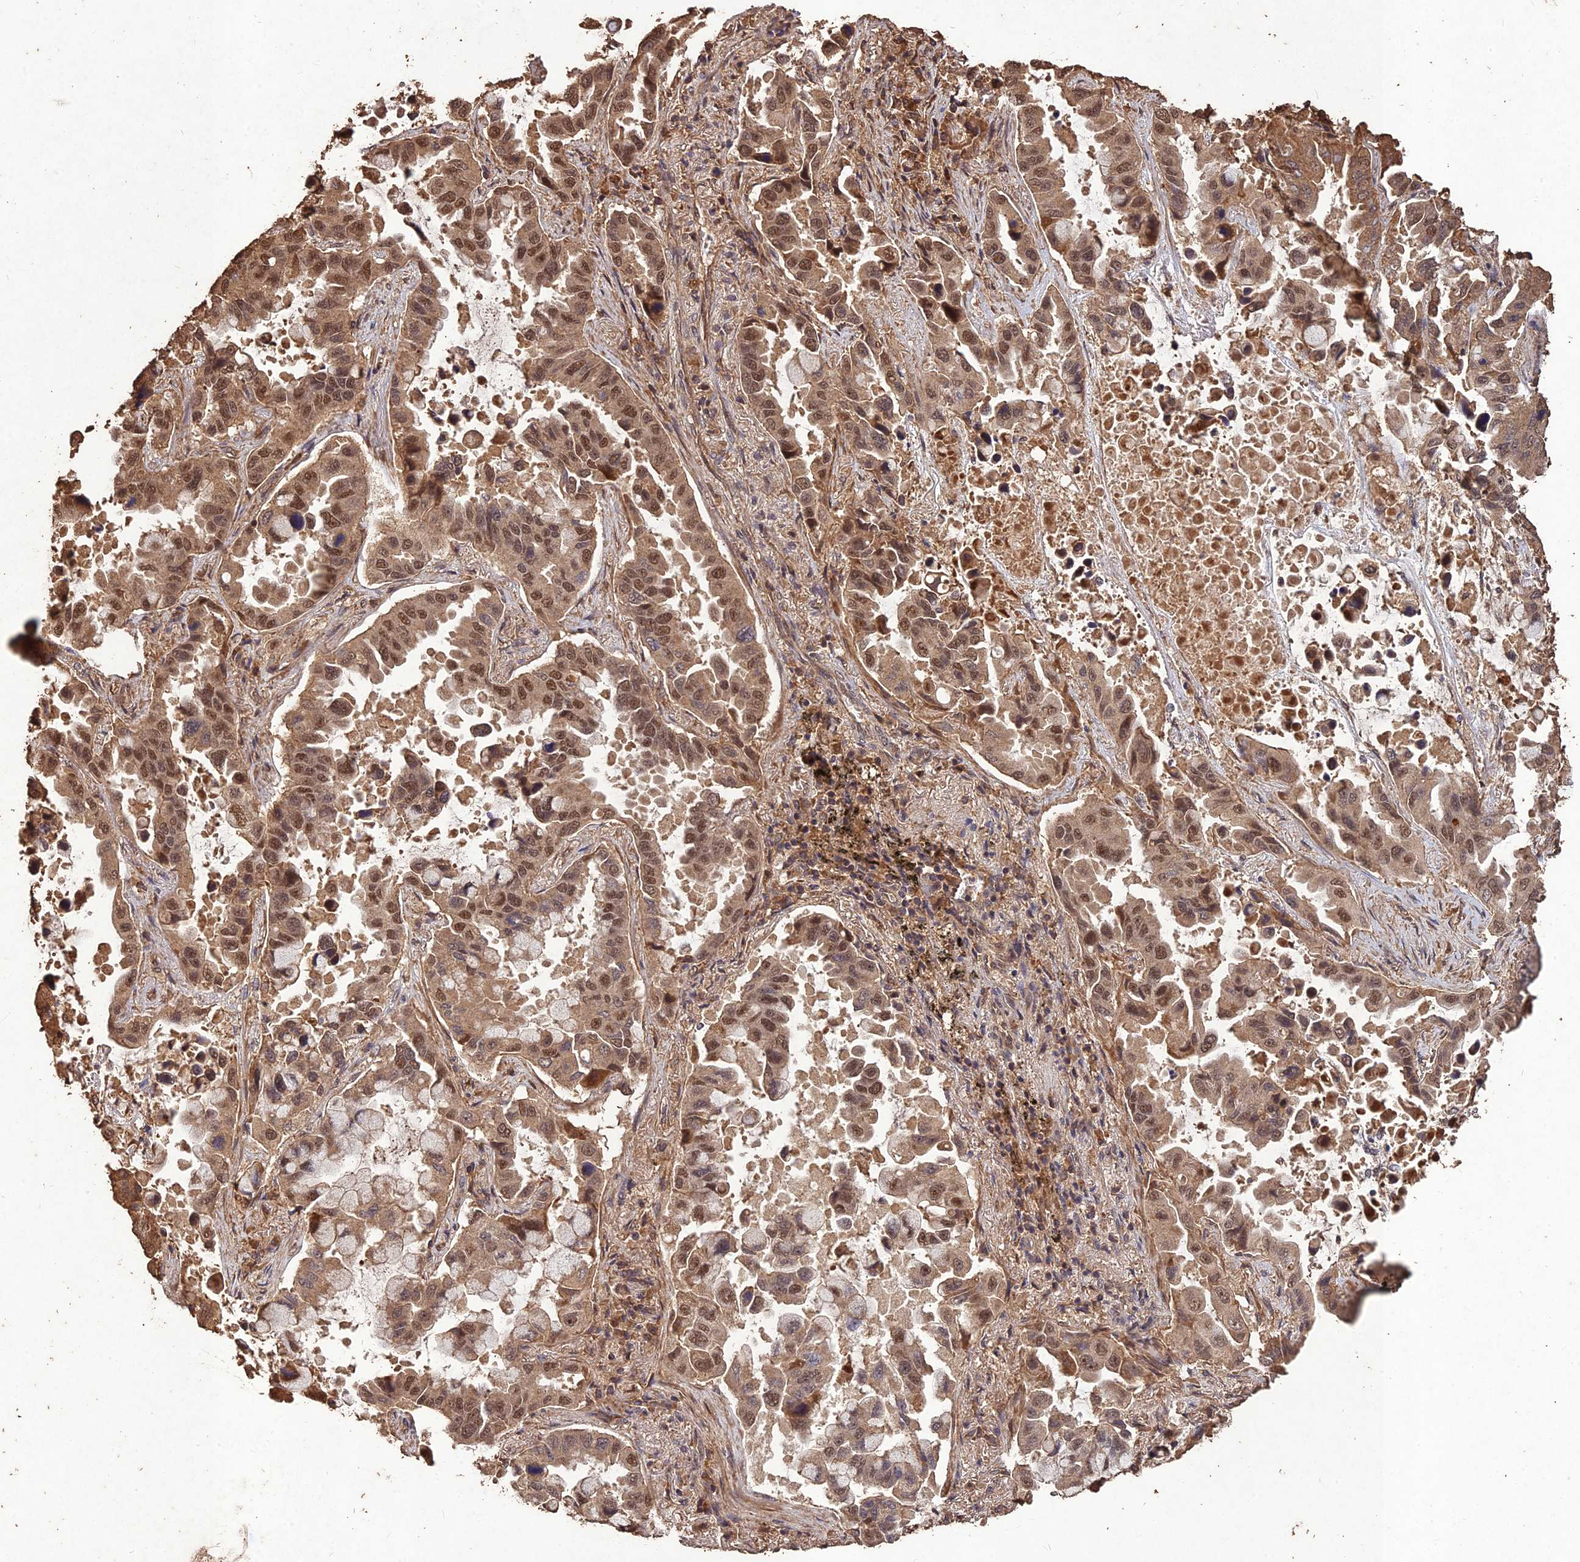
{"staining": {"intensity": "moderate", "quantity": ">75%", "location": "cytoplasmic/membranous,nuclear"}, "tissue": "lung cancer", "cell_type": "Tumor cells", "image_type": "cancer", "snomed": [{"axis": "morphology", "description": "Adenocarcinoma, NOS"}, {"axis": "topography", "description": "Lung"}], "caption": "Immunohistochemical staining of human lung cancer (adenocarcinoma) demonstrates moderate cytoplasmic/membranous and nuclear protein positivity in approximately >75% of tumor cells. (brown staining indicates protein expression, while blue staining denotes nuclei).", "gene": "SYMPK", "patient": {"sex": "male", "age": 64}}